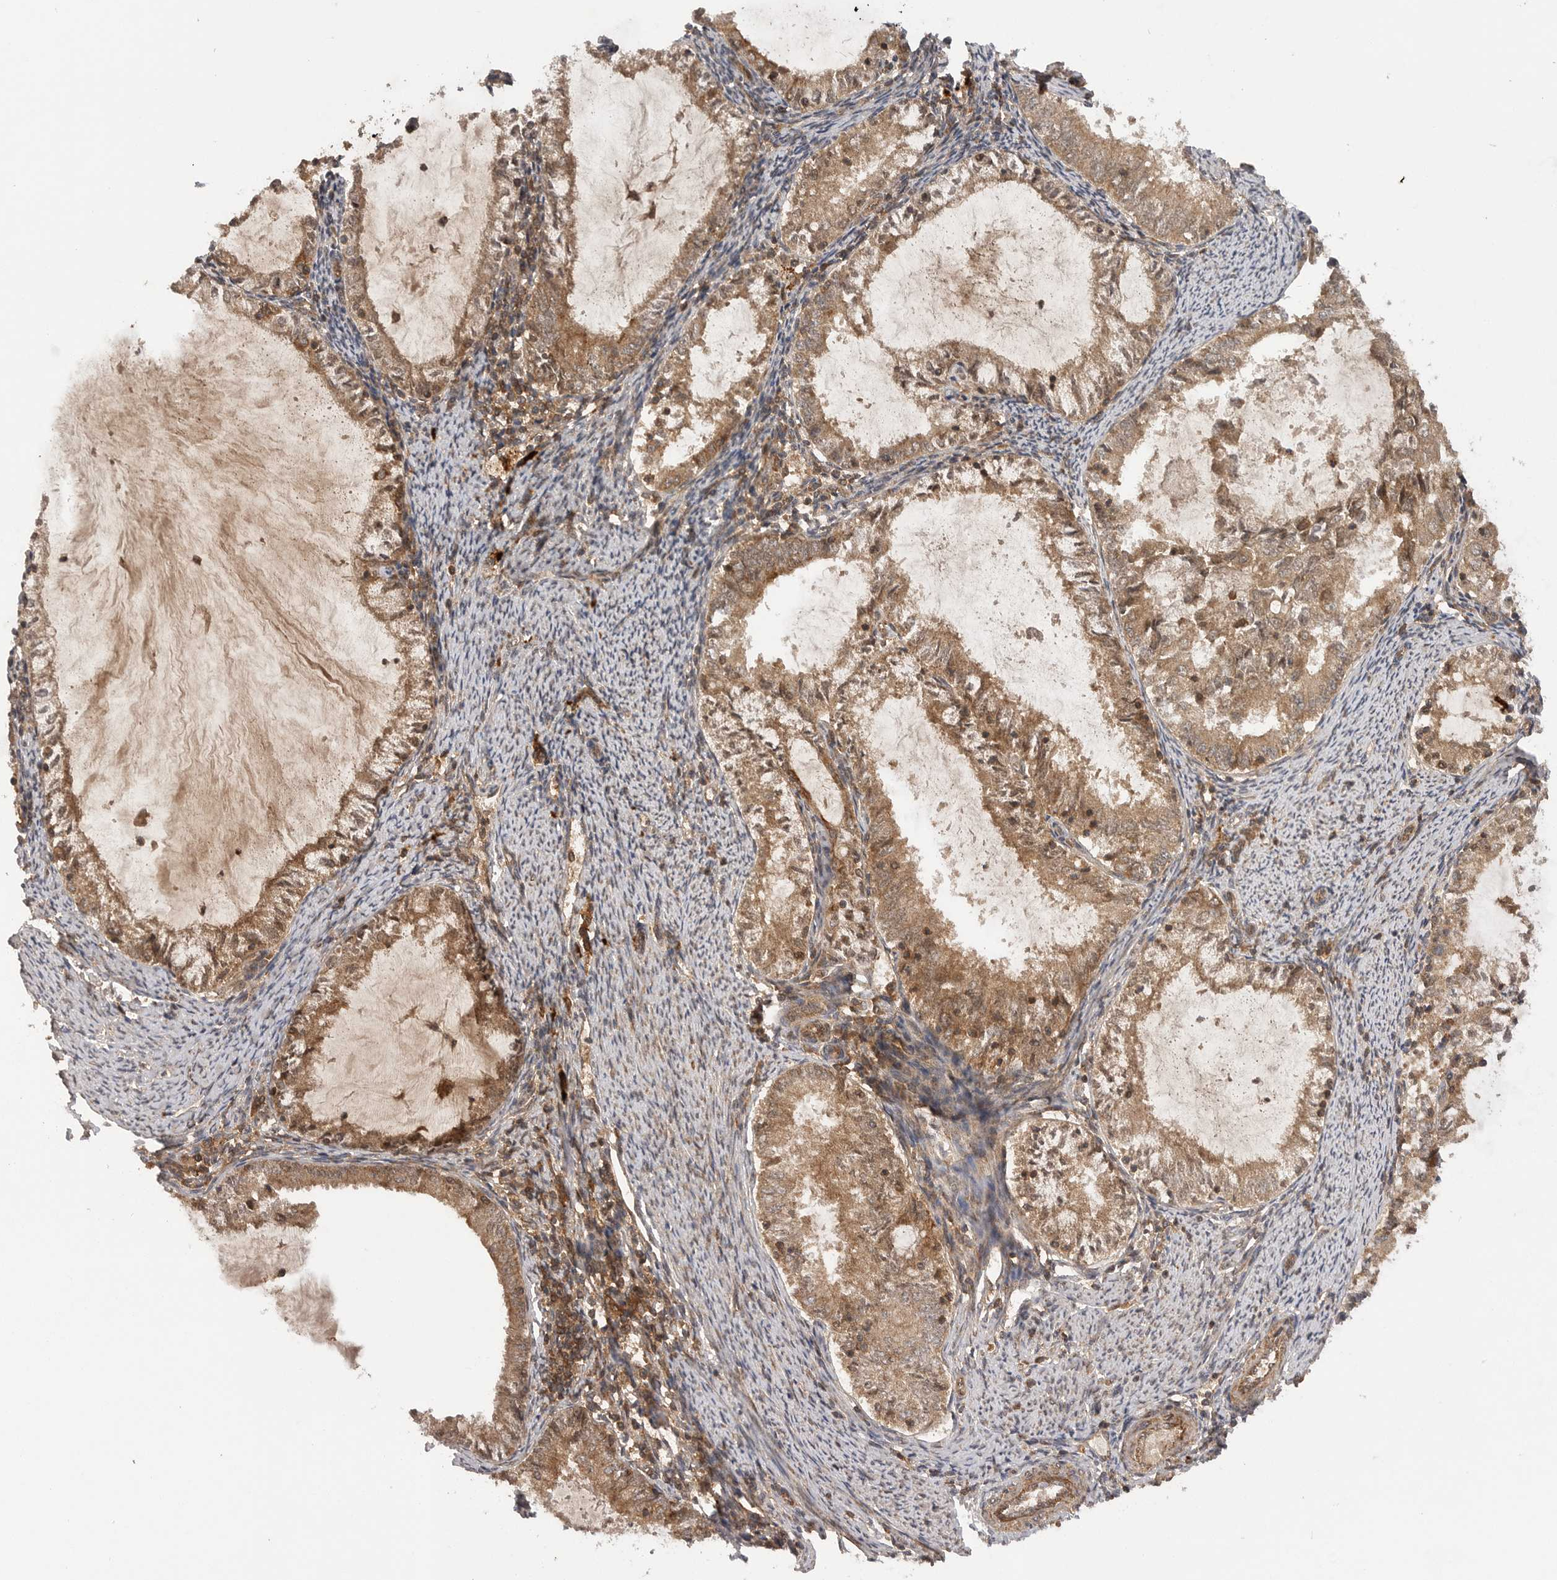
{"staining": {"intensity": "moderate", "quantity": ">75%", "location": "cytoplasmic/membranous"}, "tissue": "endometrial cancer", "cell_type": "Tumor cells", "image_type": "cancer", "snomed": [{"axis": "morphology", "description": "Adenocarcinoma, NOS"}, {"axis": "topography", "description": "Endometrium"}], "caption": "Immunohistochemistry (DAB (3,3'-diaminobenzidine)) staining of human adenocarcinoma (endometrial) exhibits moderate cytoplasmic/membranous protein staining in approximately >75% of tumor cells.", "gene": "PRDX4", "patient": {"sex": "female", "age": 57}}